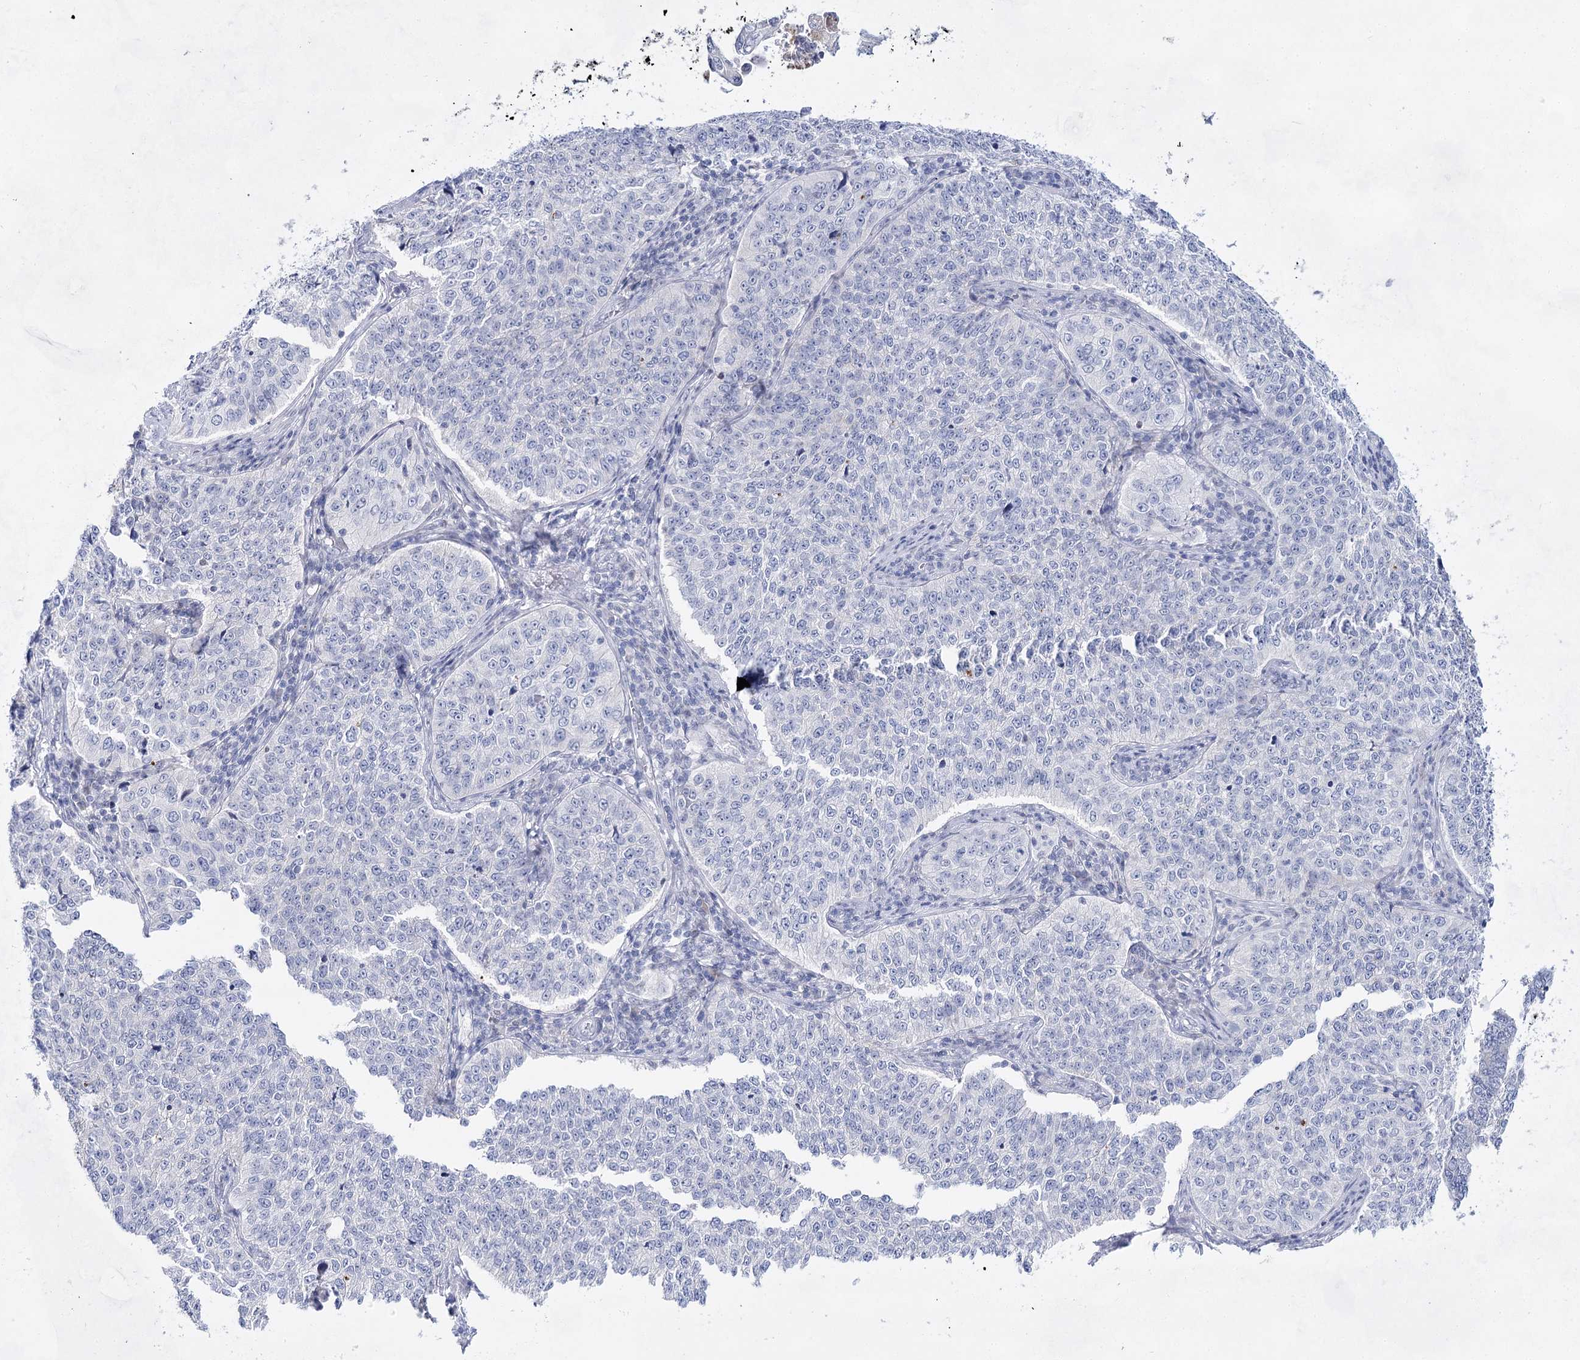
{"staining": {"intensity": "negative", "quantity": "none", "location": "none"}, "tissue": "cervical cancer", "cell_type": "Tumor cells", "image_type": "cancer", "snomed": [{"axis": "morphology", "description": "Squamous cell carcinoma, NOS"}, {"axis": "topography", "description": "Cervix"}], "caption": "A histopathology image of cervical squamous cell carcinoma stained for a protein exhibits no brown staining in tumor cells.", "gene": "BPHL", "patient": {"sex": "female", "age": 35}}